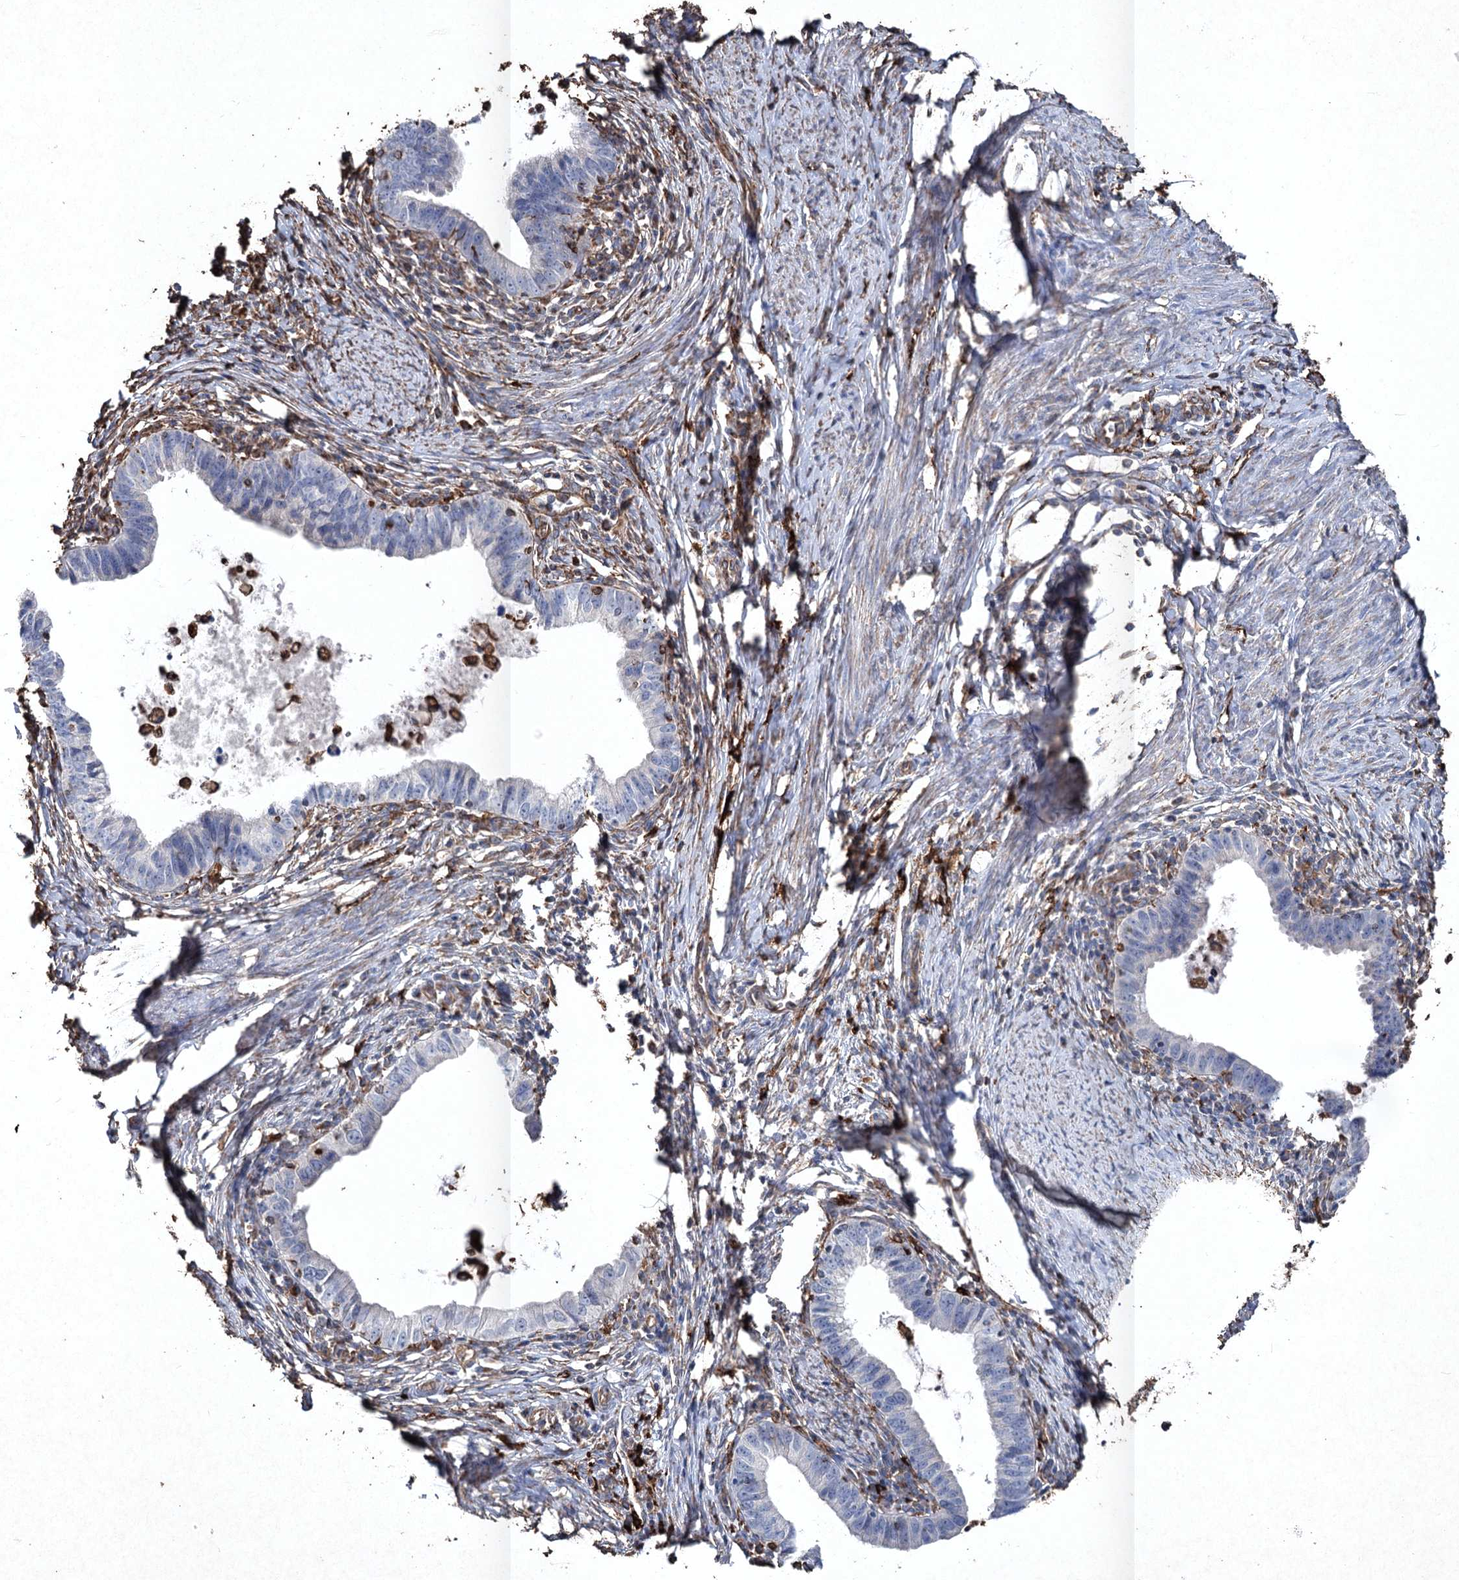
{"staining": {"intensity": "negative", "quantity": "none", "location": "none"}, "tissue": "cervical cancer", "cell_type": "Tumor cells", "image_type": "cancer", "snomed": [{"axis": "morphology", "description": "Adenocarcinoma, NOS"}, {"axis": "topography", "description": "Cervix"}], "caption": "This is a photomicrograph of immunohistochemistry staining of cervical adenocarcinoma, which shows no positivity in tumor cells.", "gene": "CLEC4M", "patient": {"sex": "female", "age": 36}}